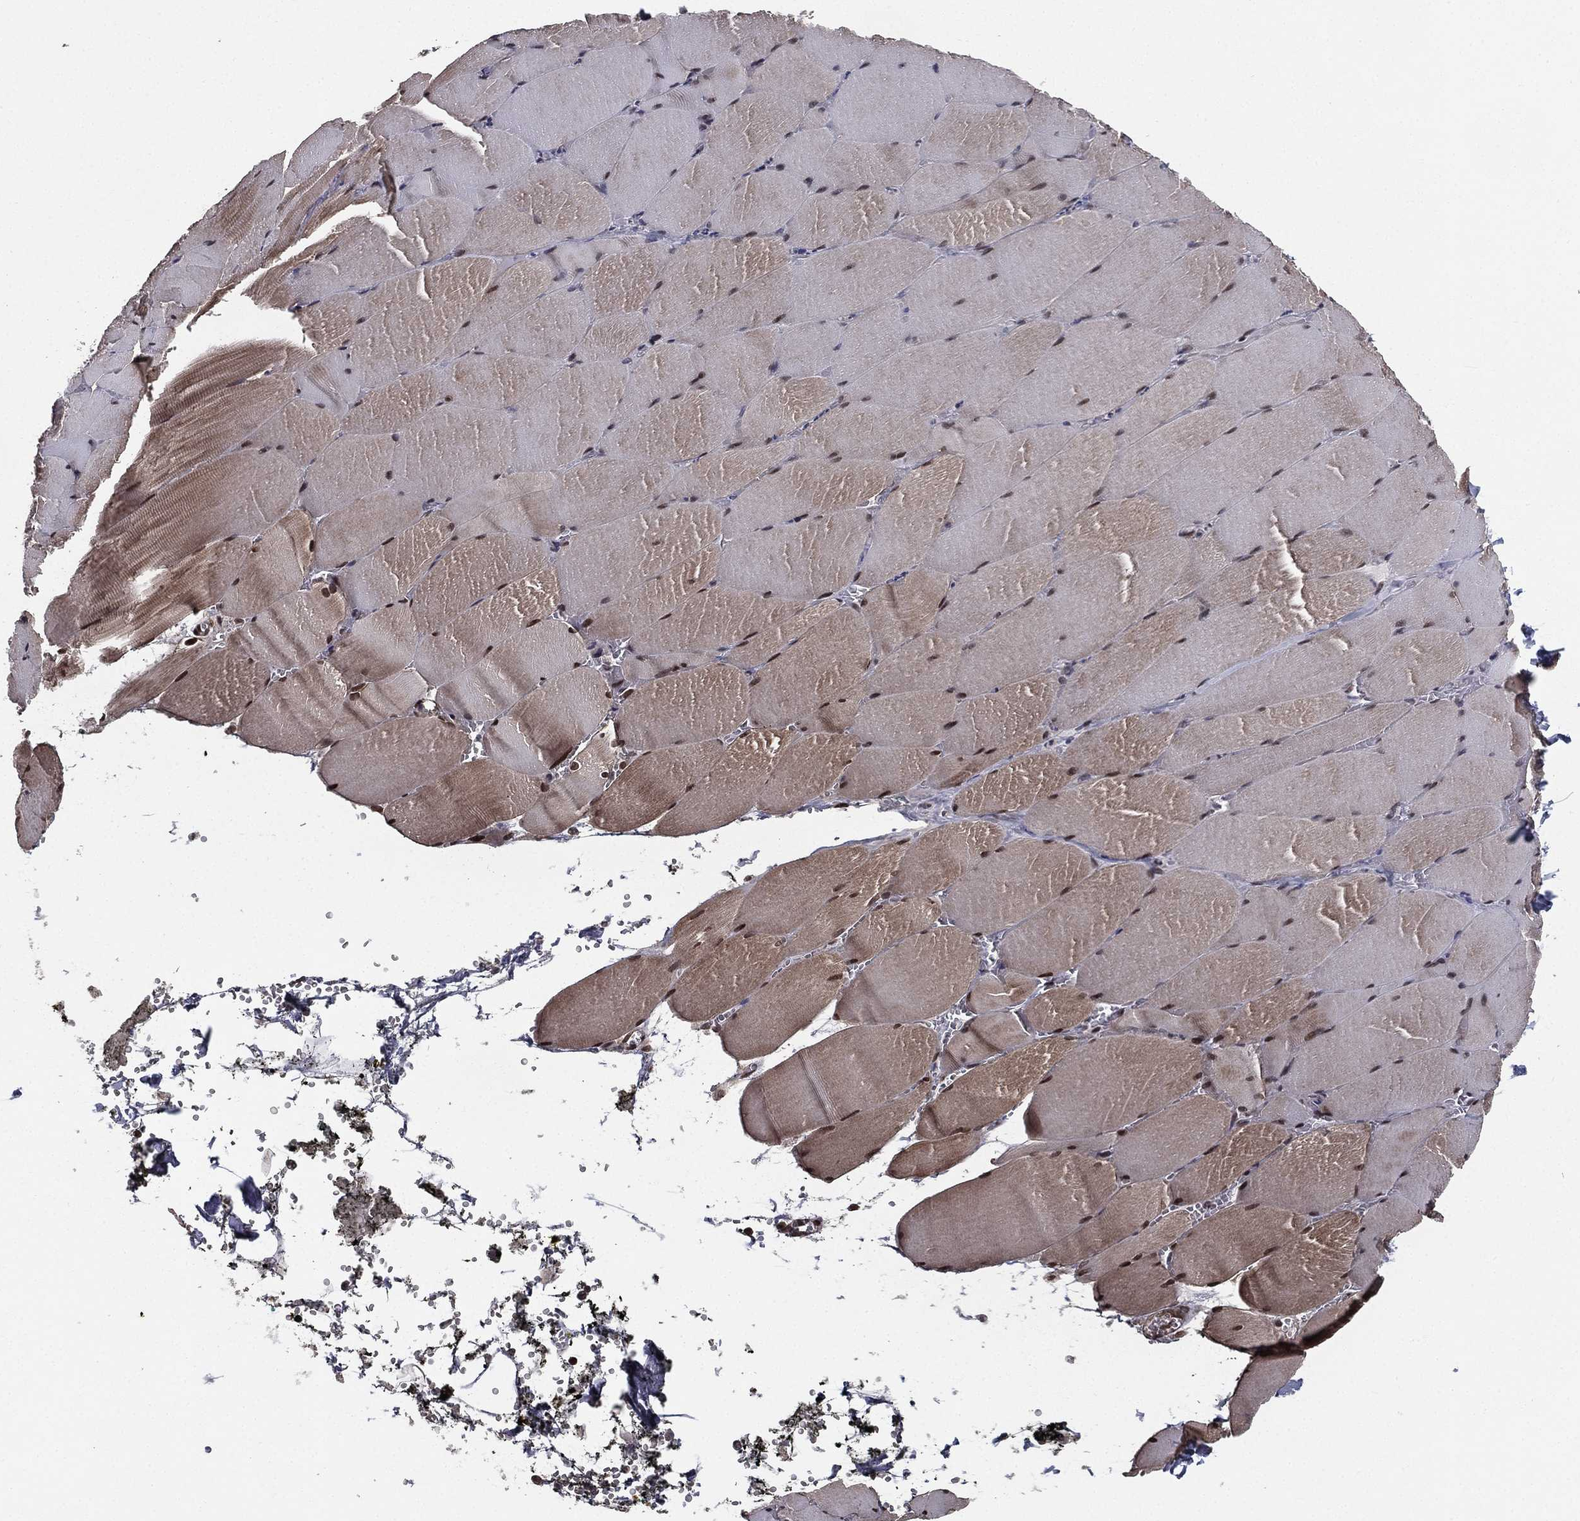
{"staining": {"intensity": "moderate", "quantity": "<25%", "location": "nuclear"}, "tissue": "skeletal muscle", "cell_type": "Myocytes", "image_type": "normal", "snomed": [{"axis": "morphology", "description": "Normal tissue, NOS"}, {"axis": "topography", "description": "Skeletal muscle"}], "caption": "This micrograph demonstrates normal skeletal muscle stained with IHC to label a protein in brown. The nuclear of myocytes show moderate positivity for the protein. Nuclei are counter-stained blue.", "gene": "RARB", "patient": {"sex": "male", "age": 56}}